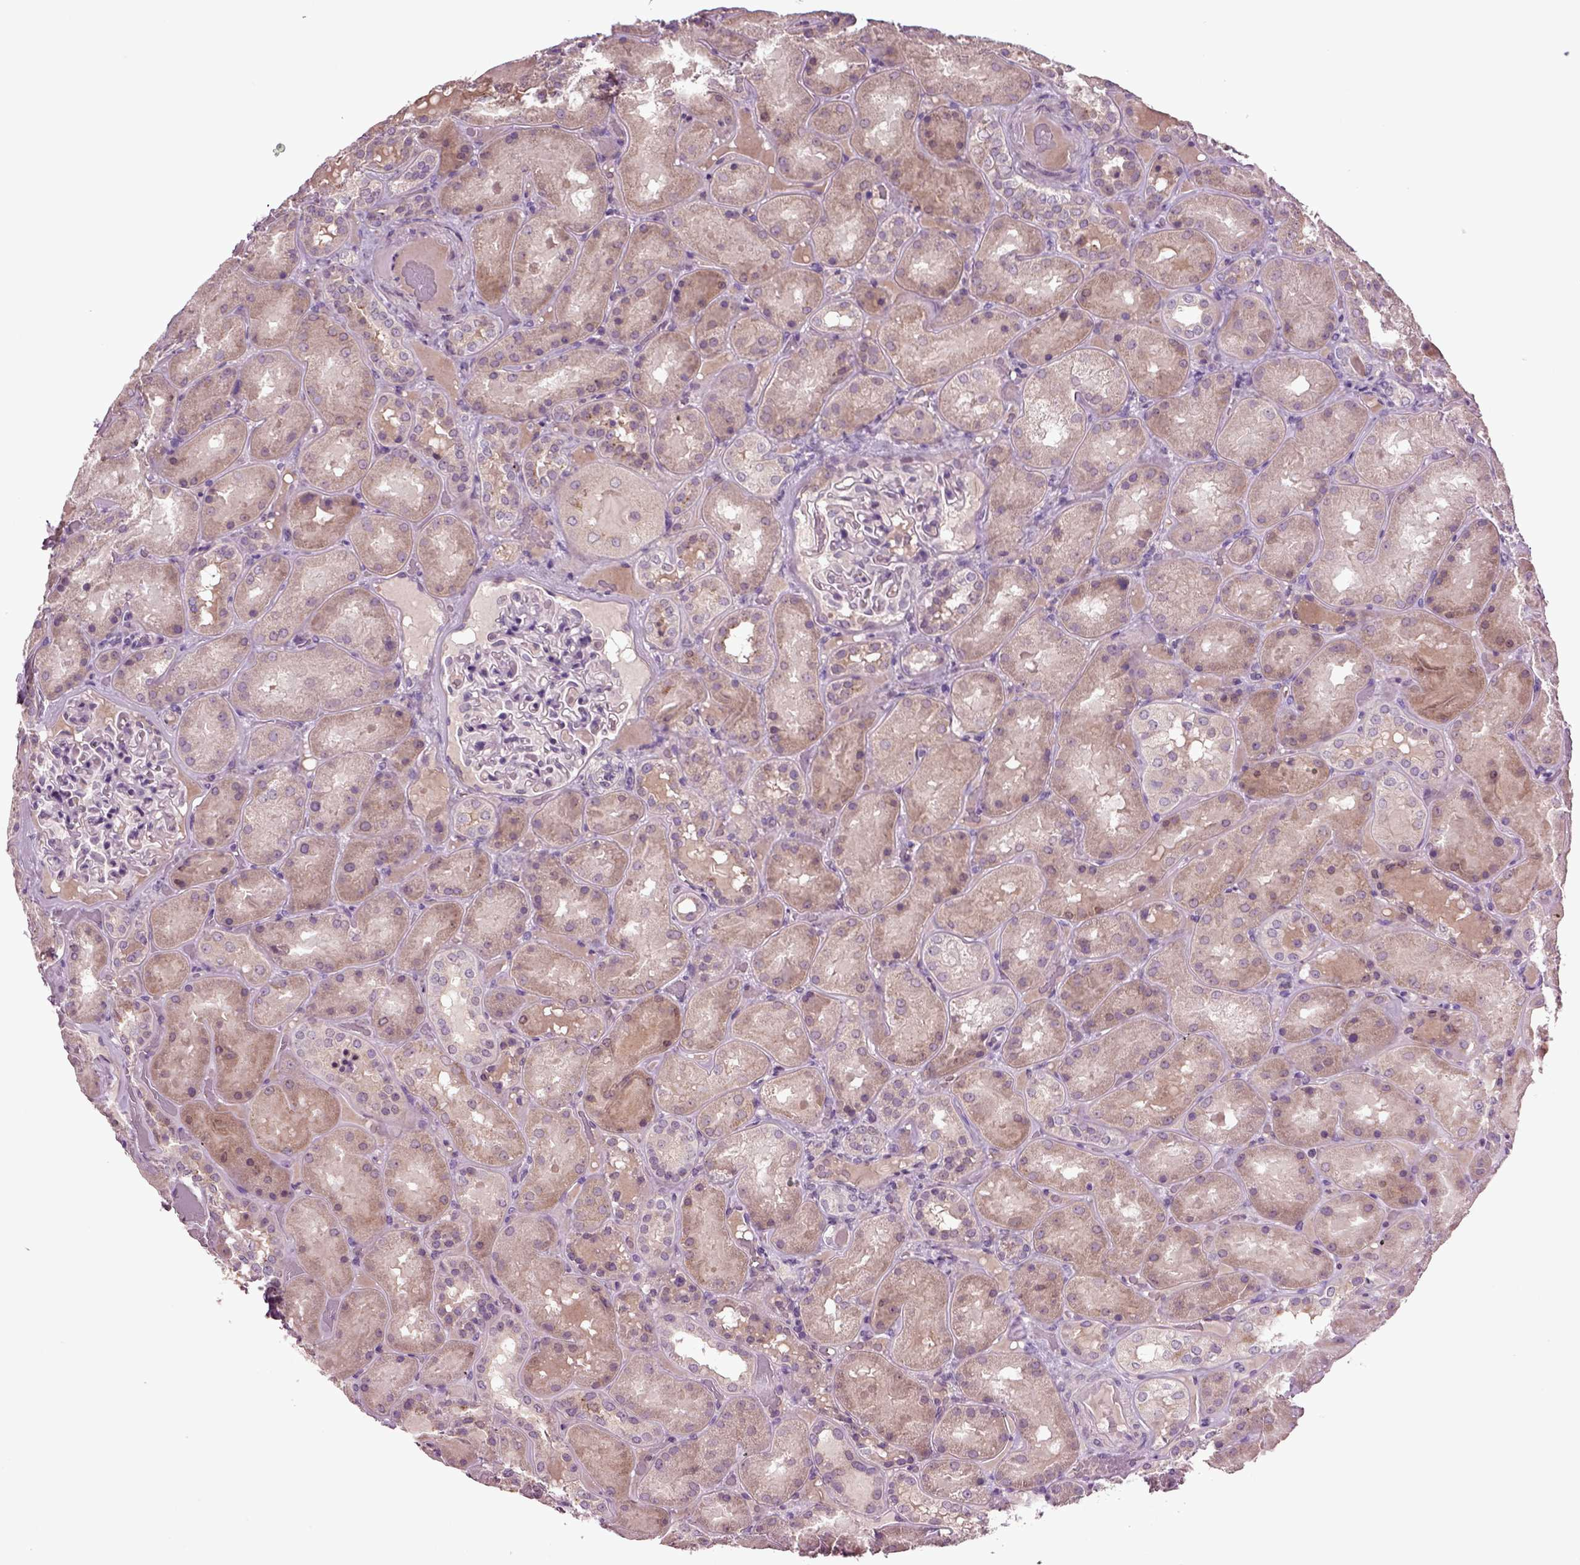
{"staining": {"intensity": "negative", "quantity": "none", "location": "none"}, "tissue": "kidney", "cell_type": "Cells in glomeruli", "image_type": "normal", "snomed": [{"axis": "morphology", "description": "Normal tissue, NOS"}, {"axis": "topography", "description": "Kidney"}], "caption": "This is an immunohistochemistry image of normal human kidney. There is no positivity in cells in glomeruli.", "gene": "SLC17A6", "patient": {"sex": "male", "age": 73}}